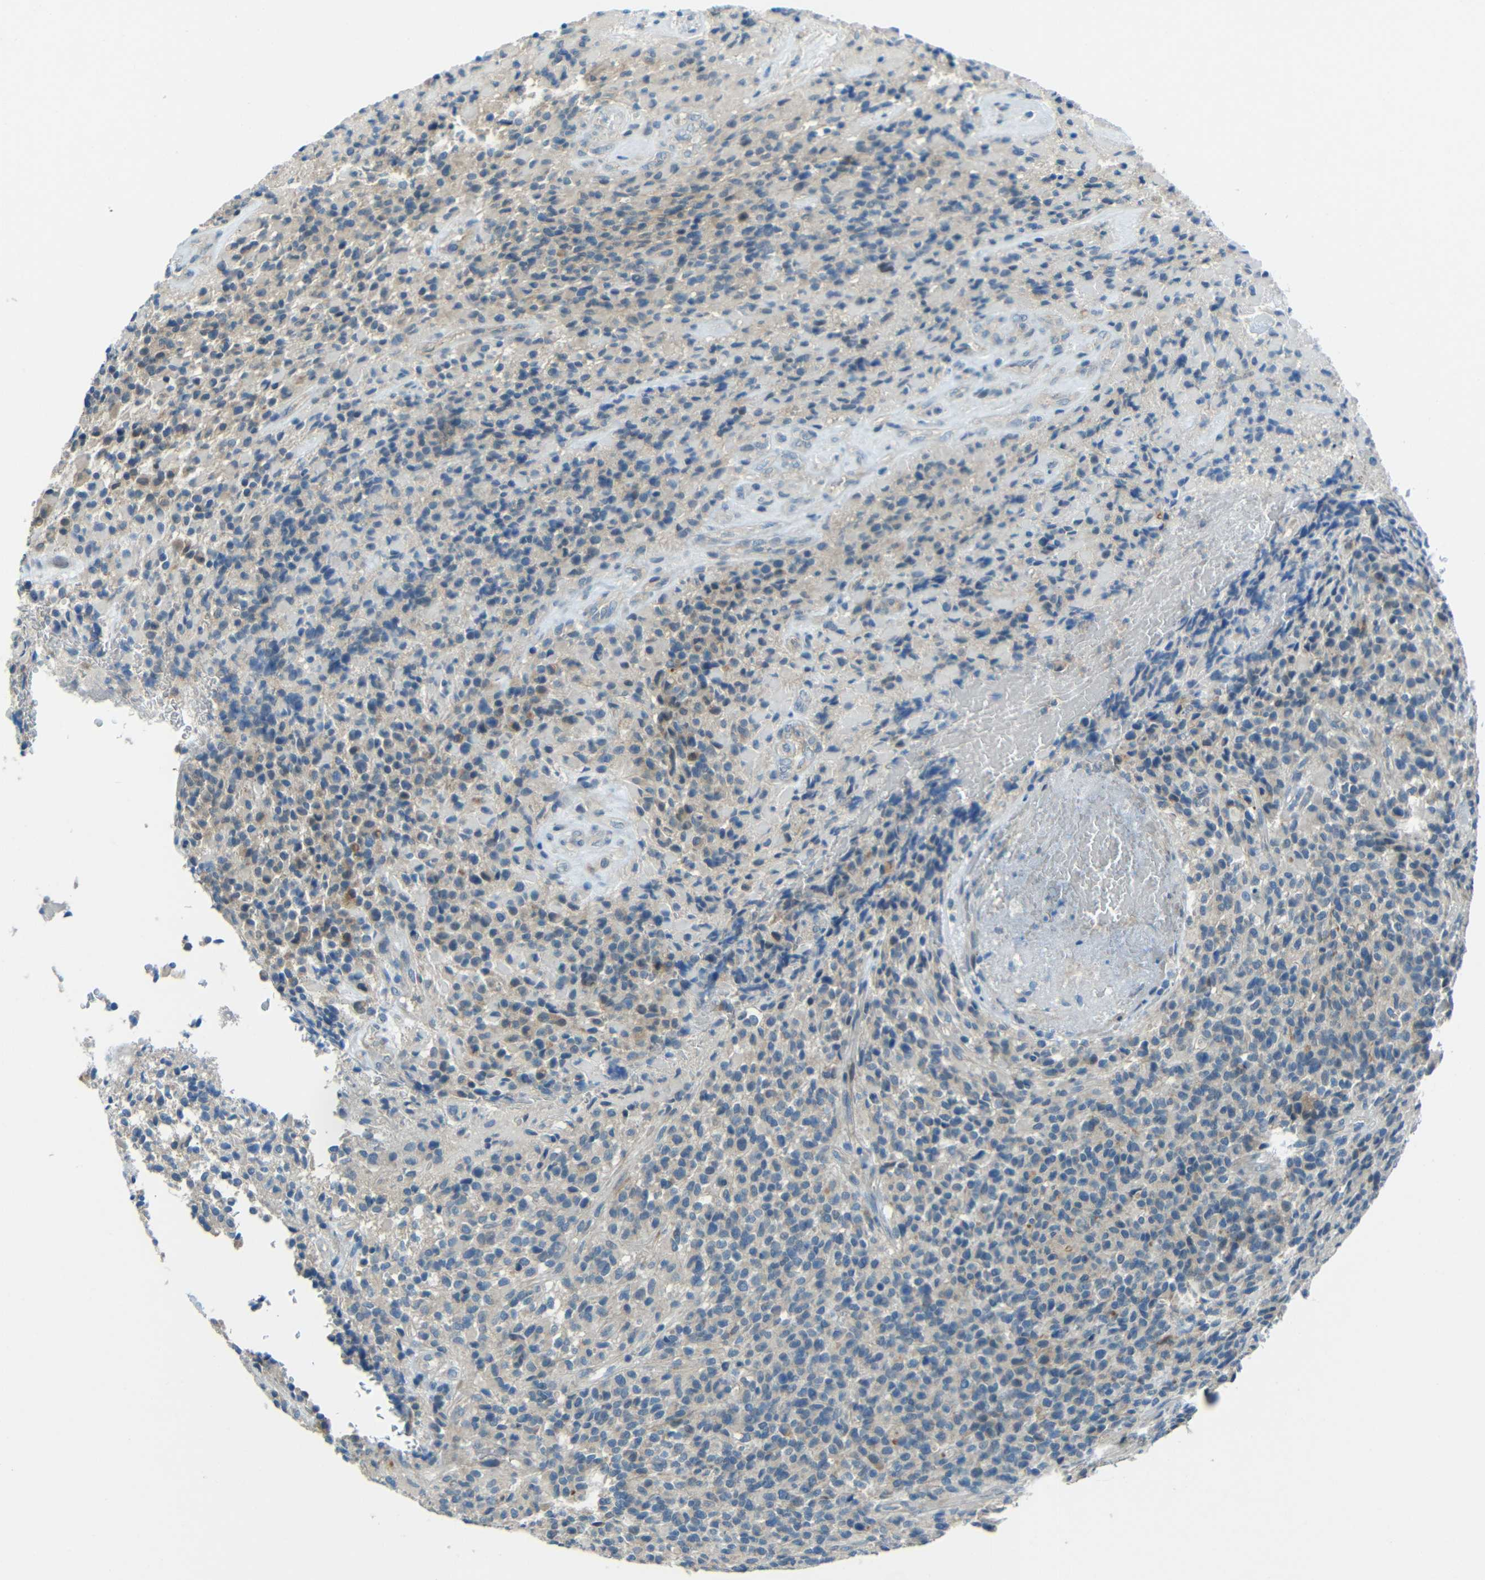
{"staining": {"intensity": "negative", "quantity": "none", "location": "none"}, "tissue": "glioma", "cell_type": "Tumor cells", "image_type": "cancer", "snomed": [{"axis": "morphology", "description": "Glioma, malignant, High grade"}, {"axis": "topography", "description": "Brain"}], "caption": "High power microscopy histopathology image of an IHC micrograph of glioma, revealing no significant staining in tumor cells.", "gene": "ANKRD22", "patient": {"sex": "male", "age": 71}}